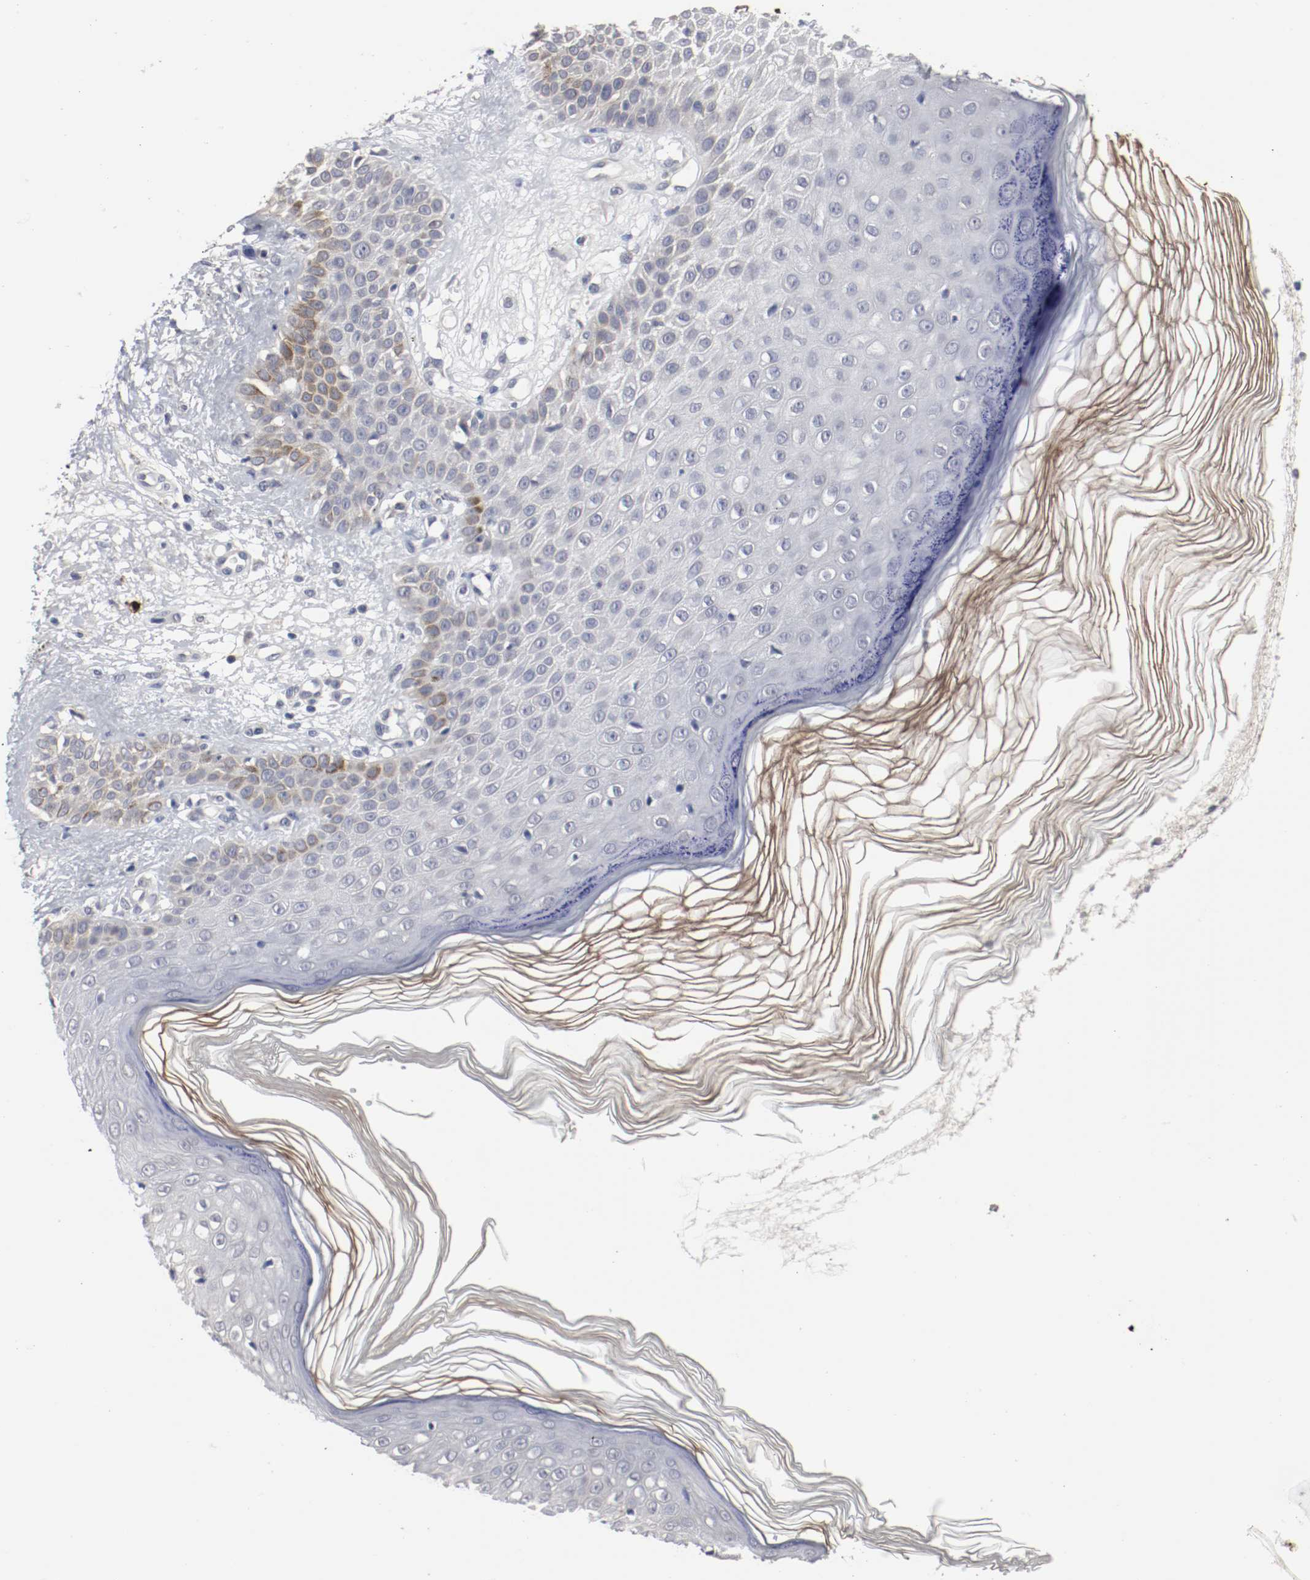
{"staining": {"intensity": "negative", "quantity": "none", "location": "none"}, "tissue": "skin cancer", "cell_type": "Tumor cells", "image_type": "cancer", "snomed": [{"axis": "morphology", "description": "Squamous cell carcinoma, NOS"}, {"axis": "topography", "description": "Skin"}], "caption": "A micrograph of human skin cancer (squamous cell carcinoma) is negative for staining in tumor cells. (IHC, brightfield microscopy, high magnification).", "gene": "CEBPE", "patient": {"sex": "female", "age": 78}}